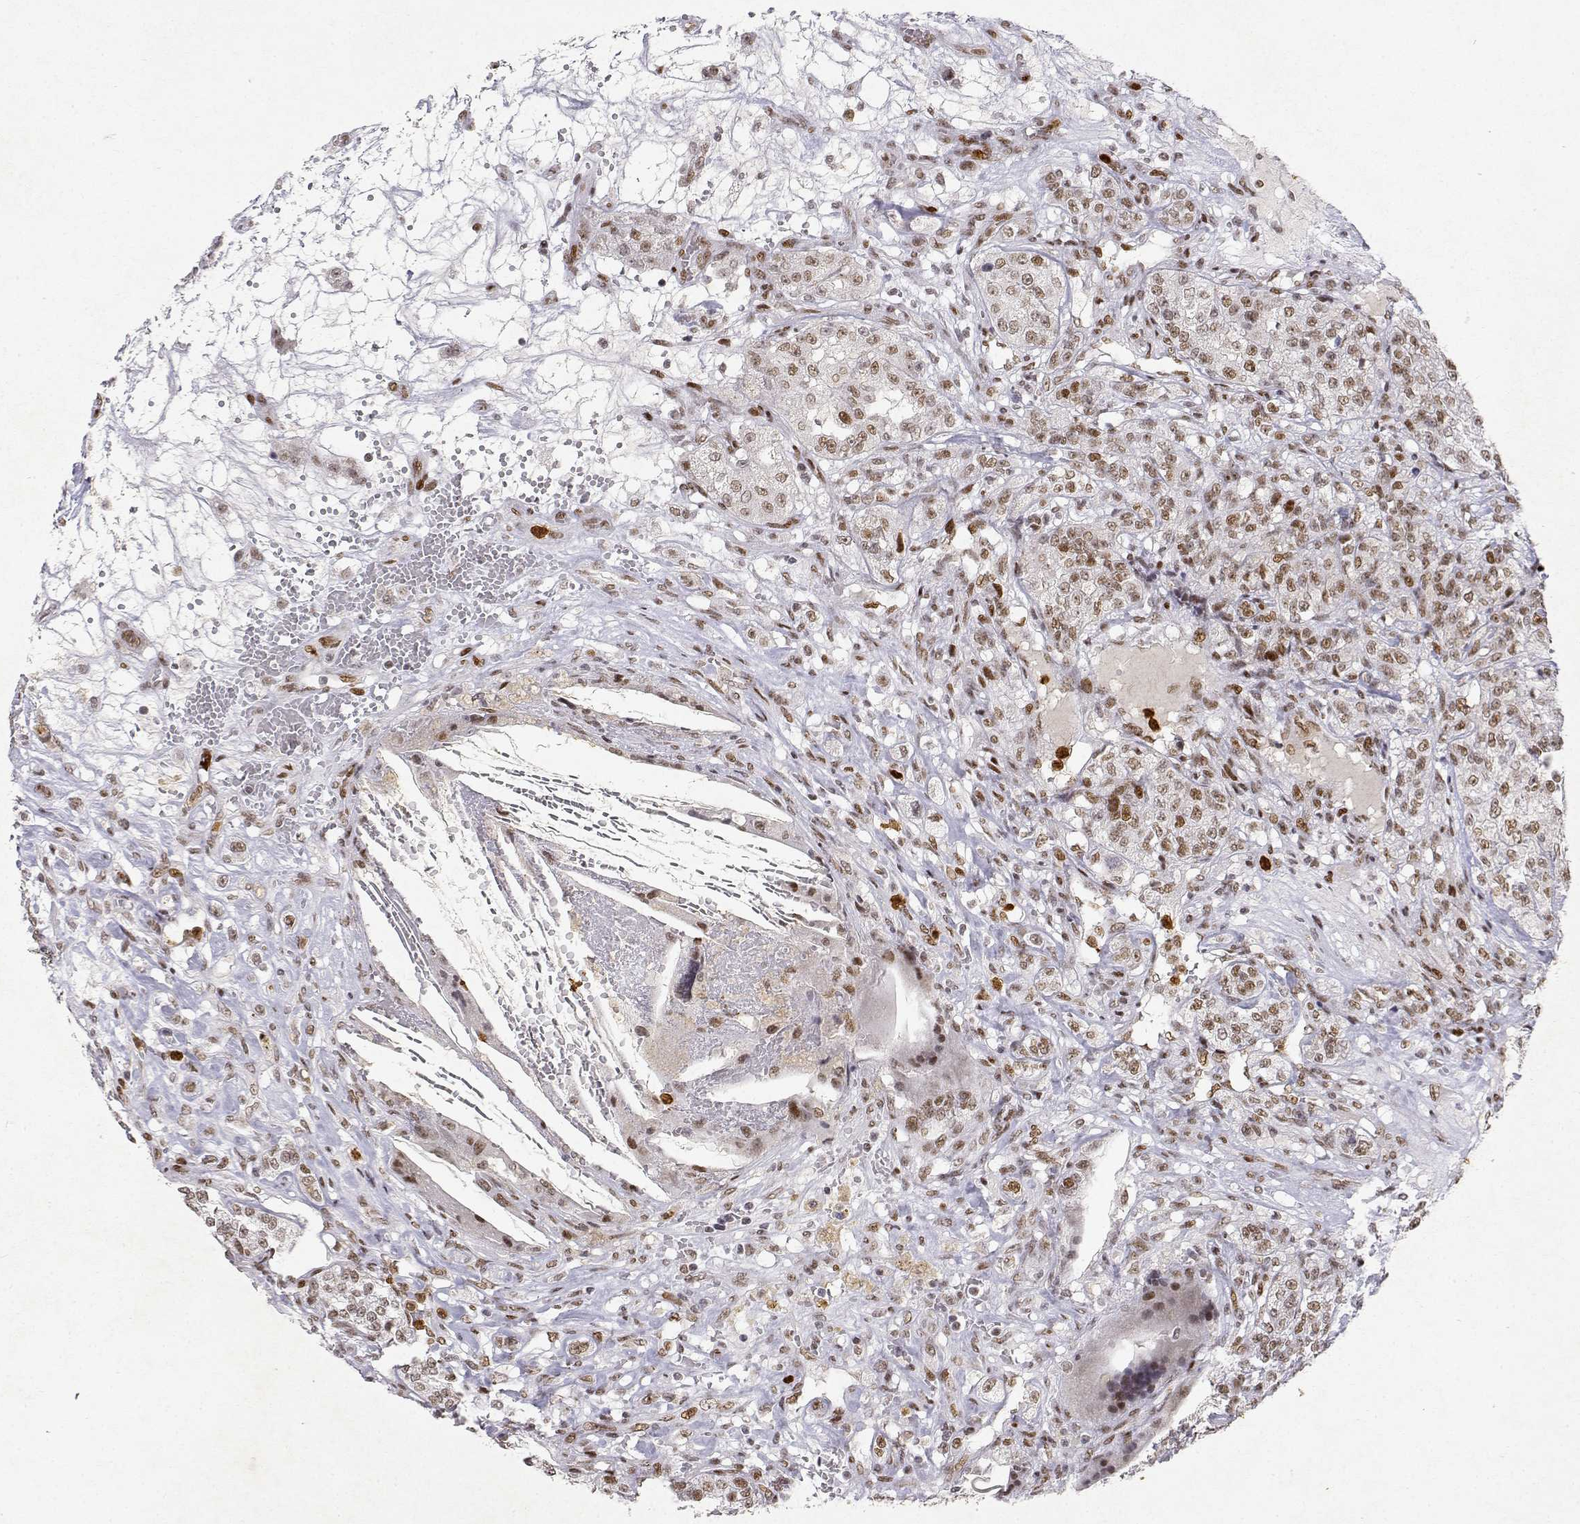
{"staining": {"intensity": "moderate", "quantity": ">75%", "location": "nuclear"}, "tissue": "renal cancer", "cell_type": "Tumor cells", "image_type": "cancer", "snomed": [{"axis": "morphology", "description": "Adenocarcinoma, NOS"}, {"axis": "topography", "description": "Kidney"}], "caption": "About >75% of tumor cells in human renal cancer (adenocarcinoma) reveal moderate nuclear protein positivity as visualized by brown immunohistochemical staining.", "gene": "RSF1", "patient": {"sex": "female", "age": 63}}